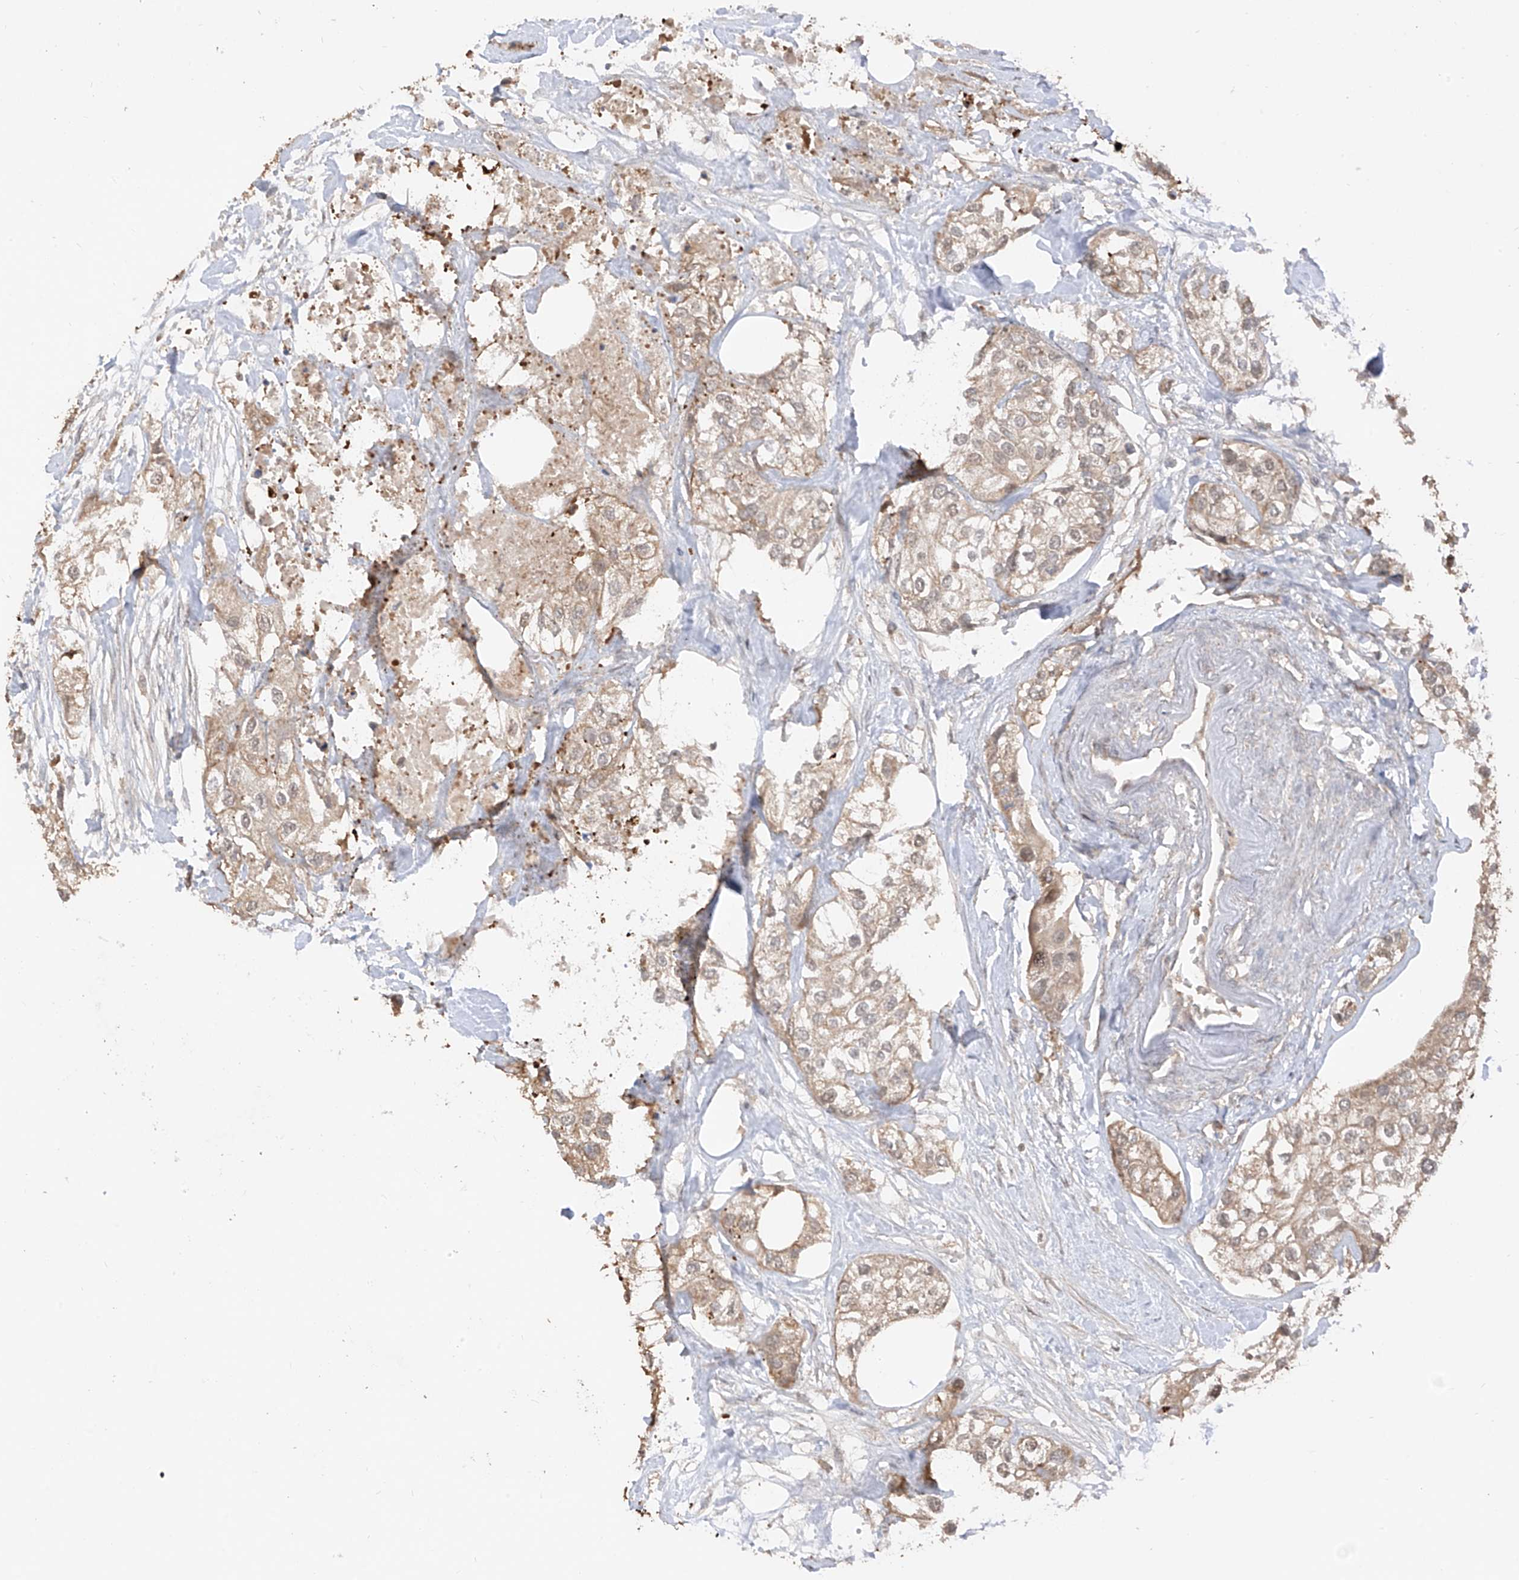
{"staining": {"intensity": "weak", "quantity": ">75%", "location": "cytoplasmic/membranous"}, "tissue": "urothelial cancer", "cell_type": "Tumor cells", "image_type": "cancer", "snomed": [{"axis": "morphology", "description": "Urothelial carcinoma, High grade"}, {"axis": "topography", "description": "Urinary bladder"}], "caption": "Immunohistochemistry (IHC) of human urothelial cancer demonstrates low levels of weak cytoplasmic/membranous expression in approximately >75% of tumor cells.", "gene": "COLGALT2", "patient": {"sex": "male", "age": 64}}